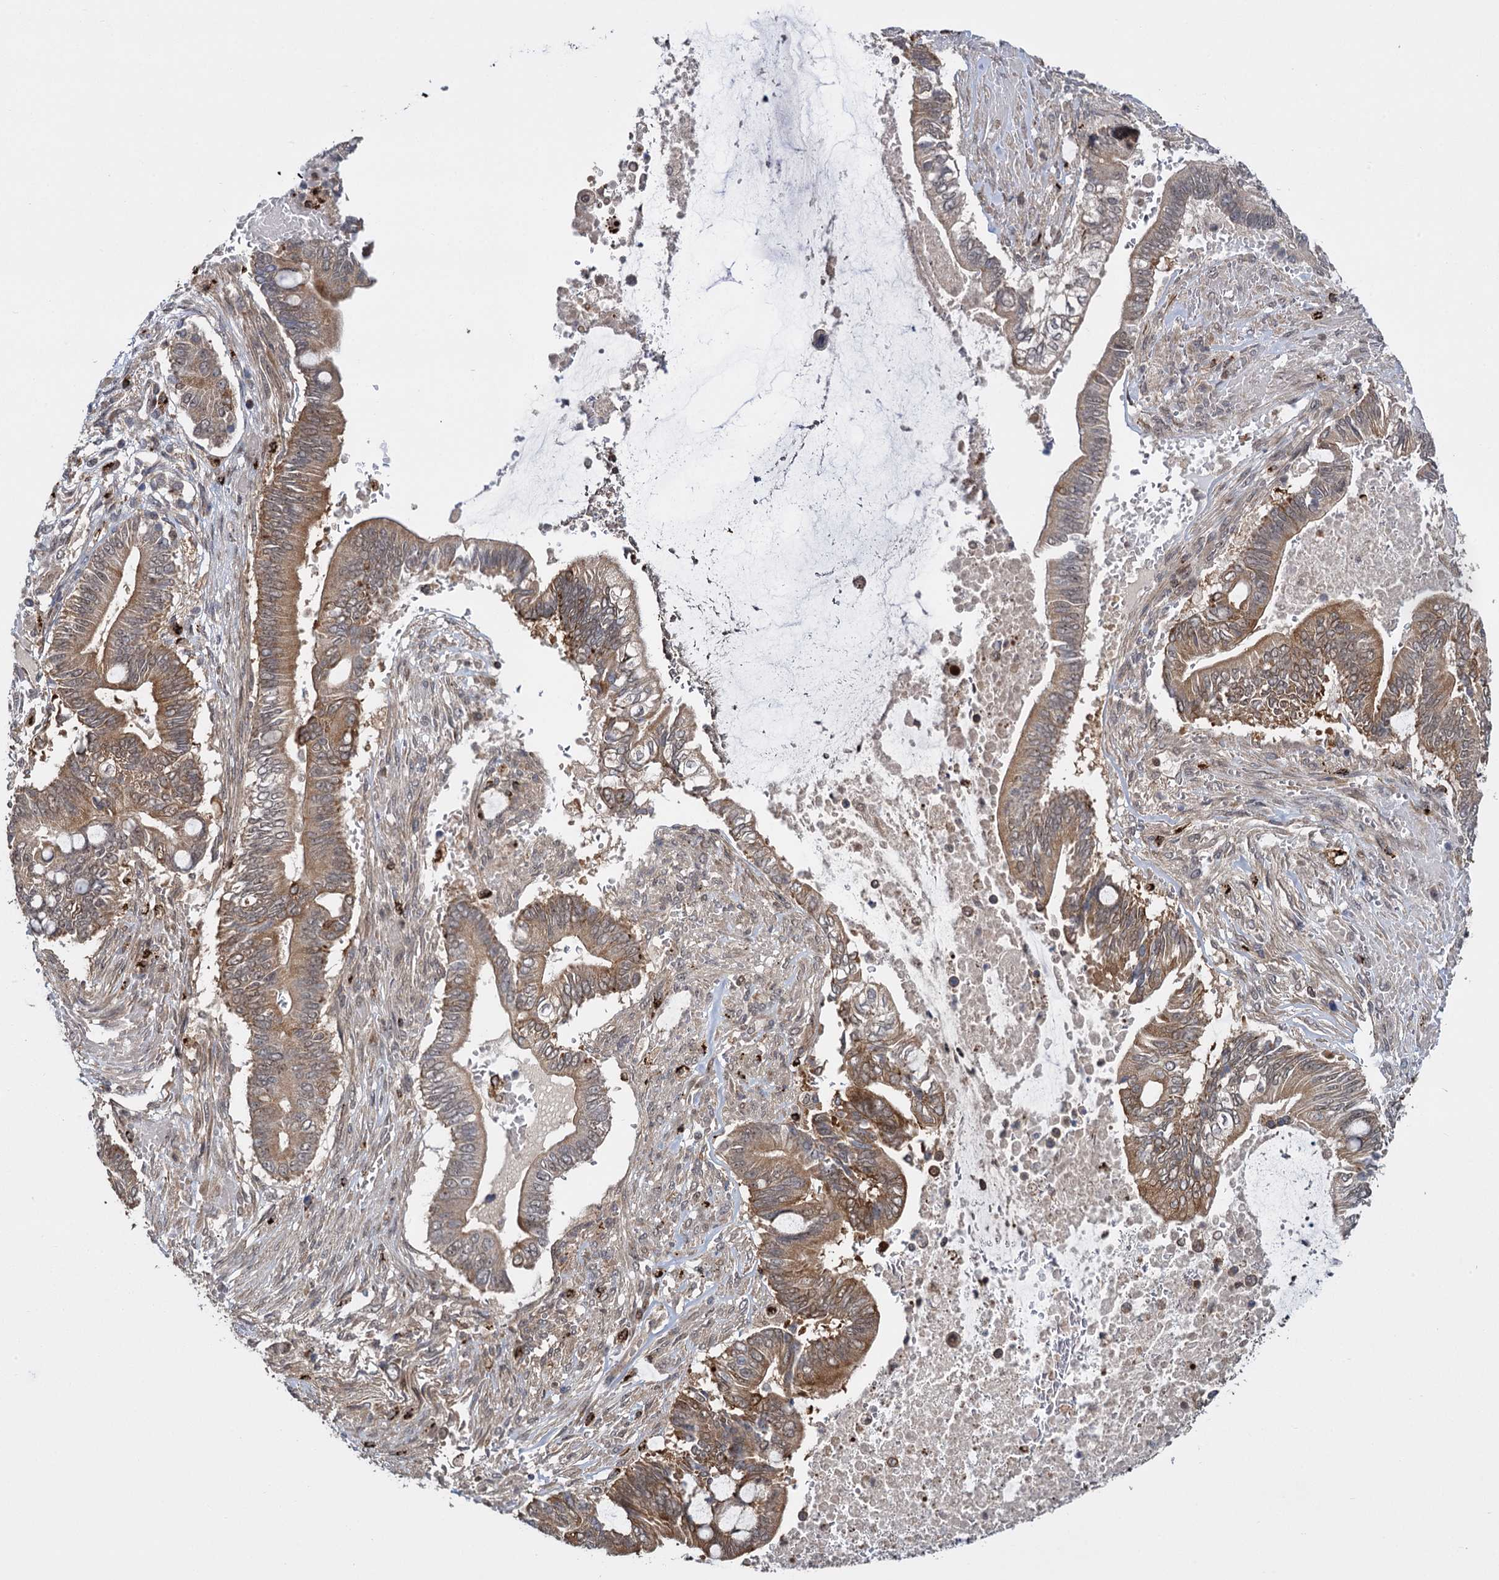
{"staining": {"intensity": "moderate", "quantity": ">75%", "location": "cytoplasmic/membranous"}, "tissue": "pancreatic cancer", "cell_type": "Tumor cells", "image_type": "cancer", "snomed": [{"axis": "morphology", "description": "Adenocarcinoma, NOS"}, {"axis": "topography", "description": "Pancreas"}], "caption": "Immunohistochemical staining of pancreatic adenocarcinoma demonstrates moderate cytoplasmic/membranous protein positivity in about >75% of tumor cells.", "gene": "GAL3ST4", "patient": {"sex": "male", "age": 68}}